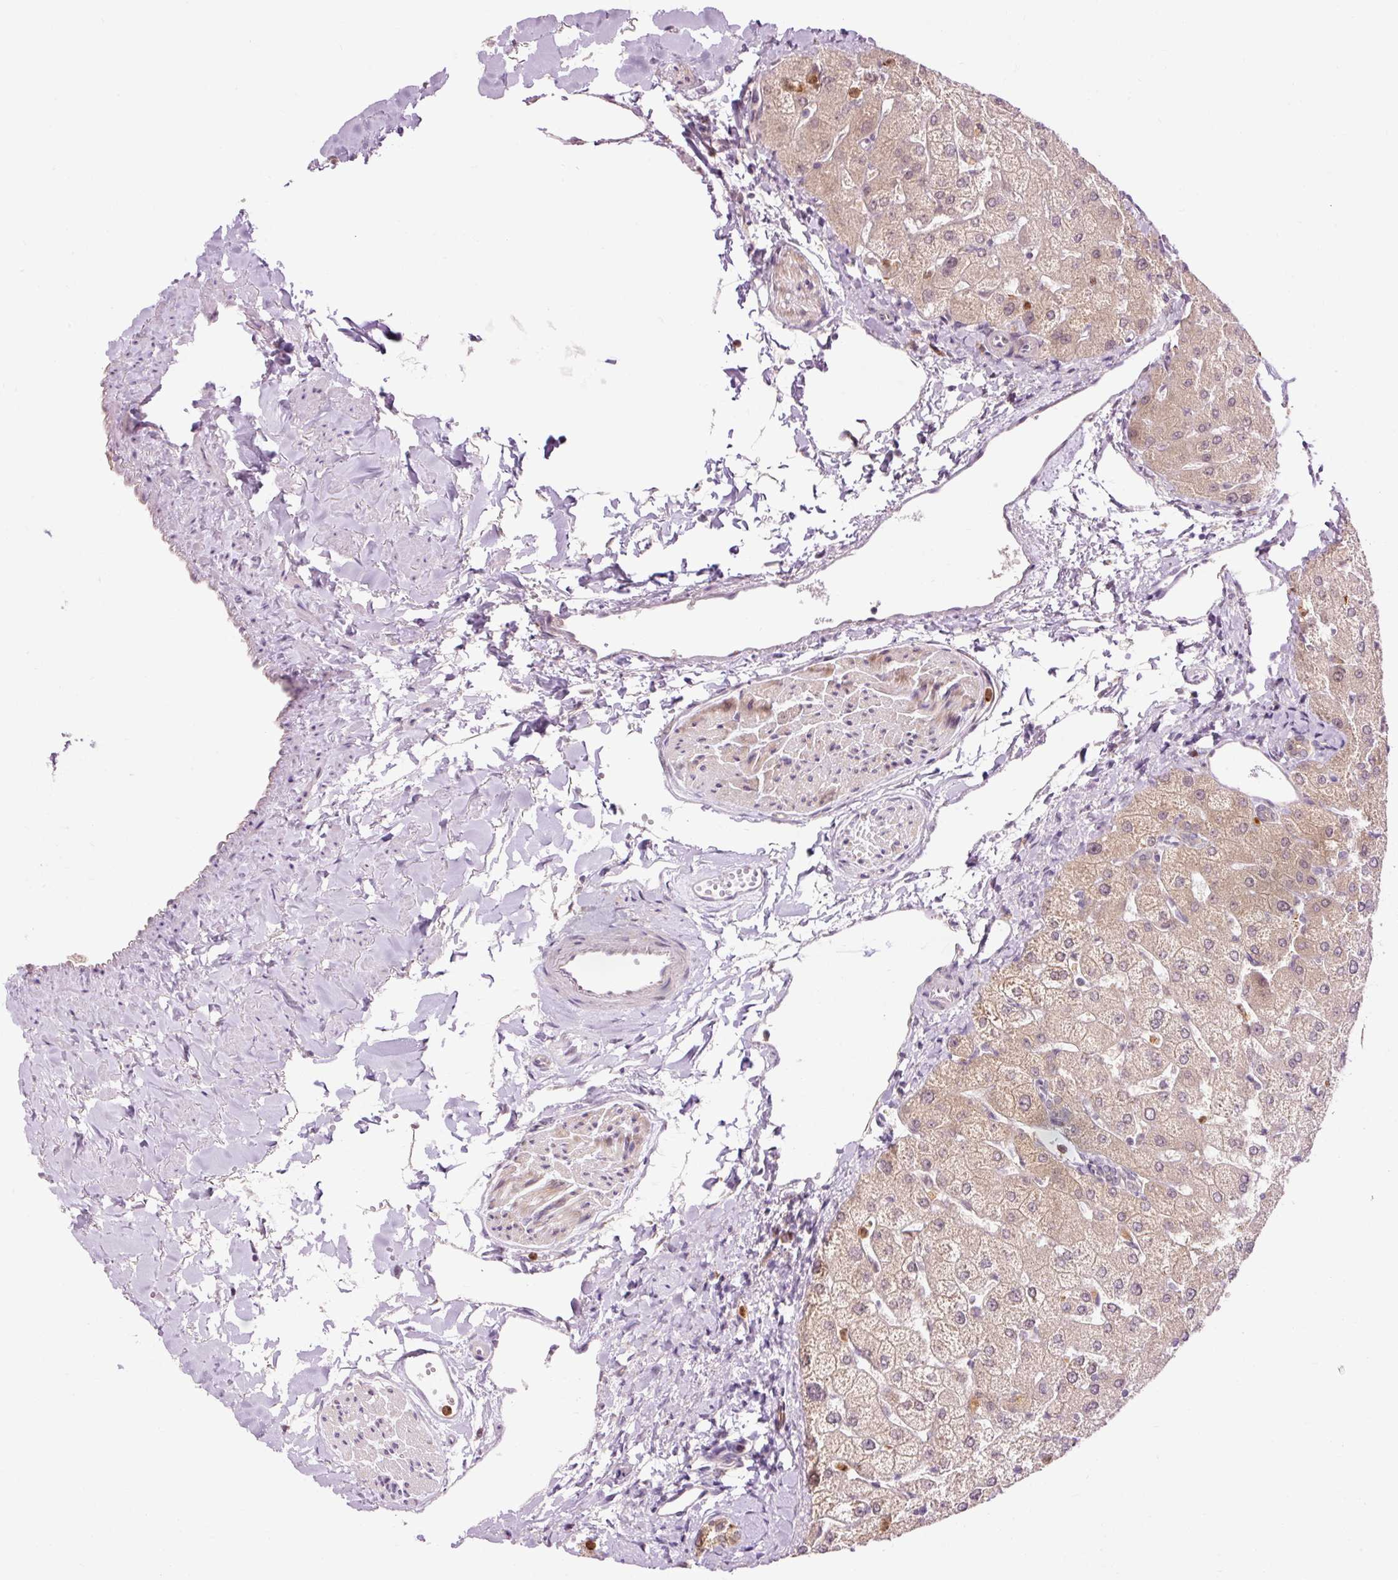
{"staining": {"intensity": "negative", "quantity": "none", "location": "none"}, "tissue": "liver", "cell_type": "Cholangiocytes", "image_type": "normal", "snomed": [{"axis": "morphology", "description": "Normal tissue, NOS"}, {"axis": "topography", "description": "Liver"}], "caption": "Cholangiocytes show no significant protein staining in unremarkable liver. Nuclei are stained in blue.", "gene": "PRDX5", "patient": {"sex": "female", "age": 54}}